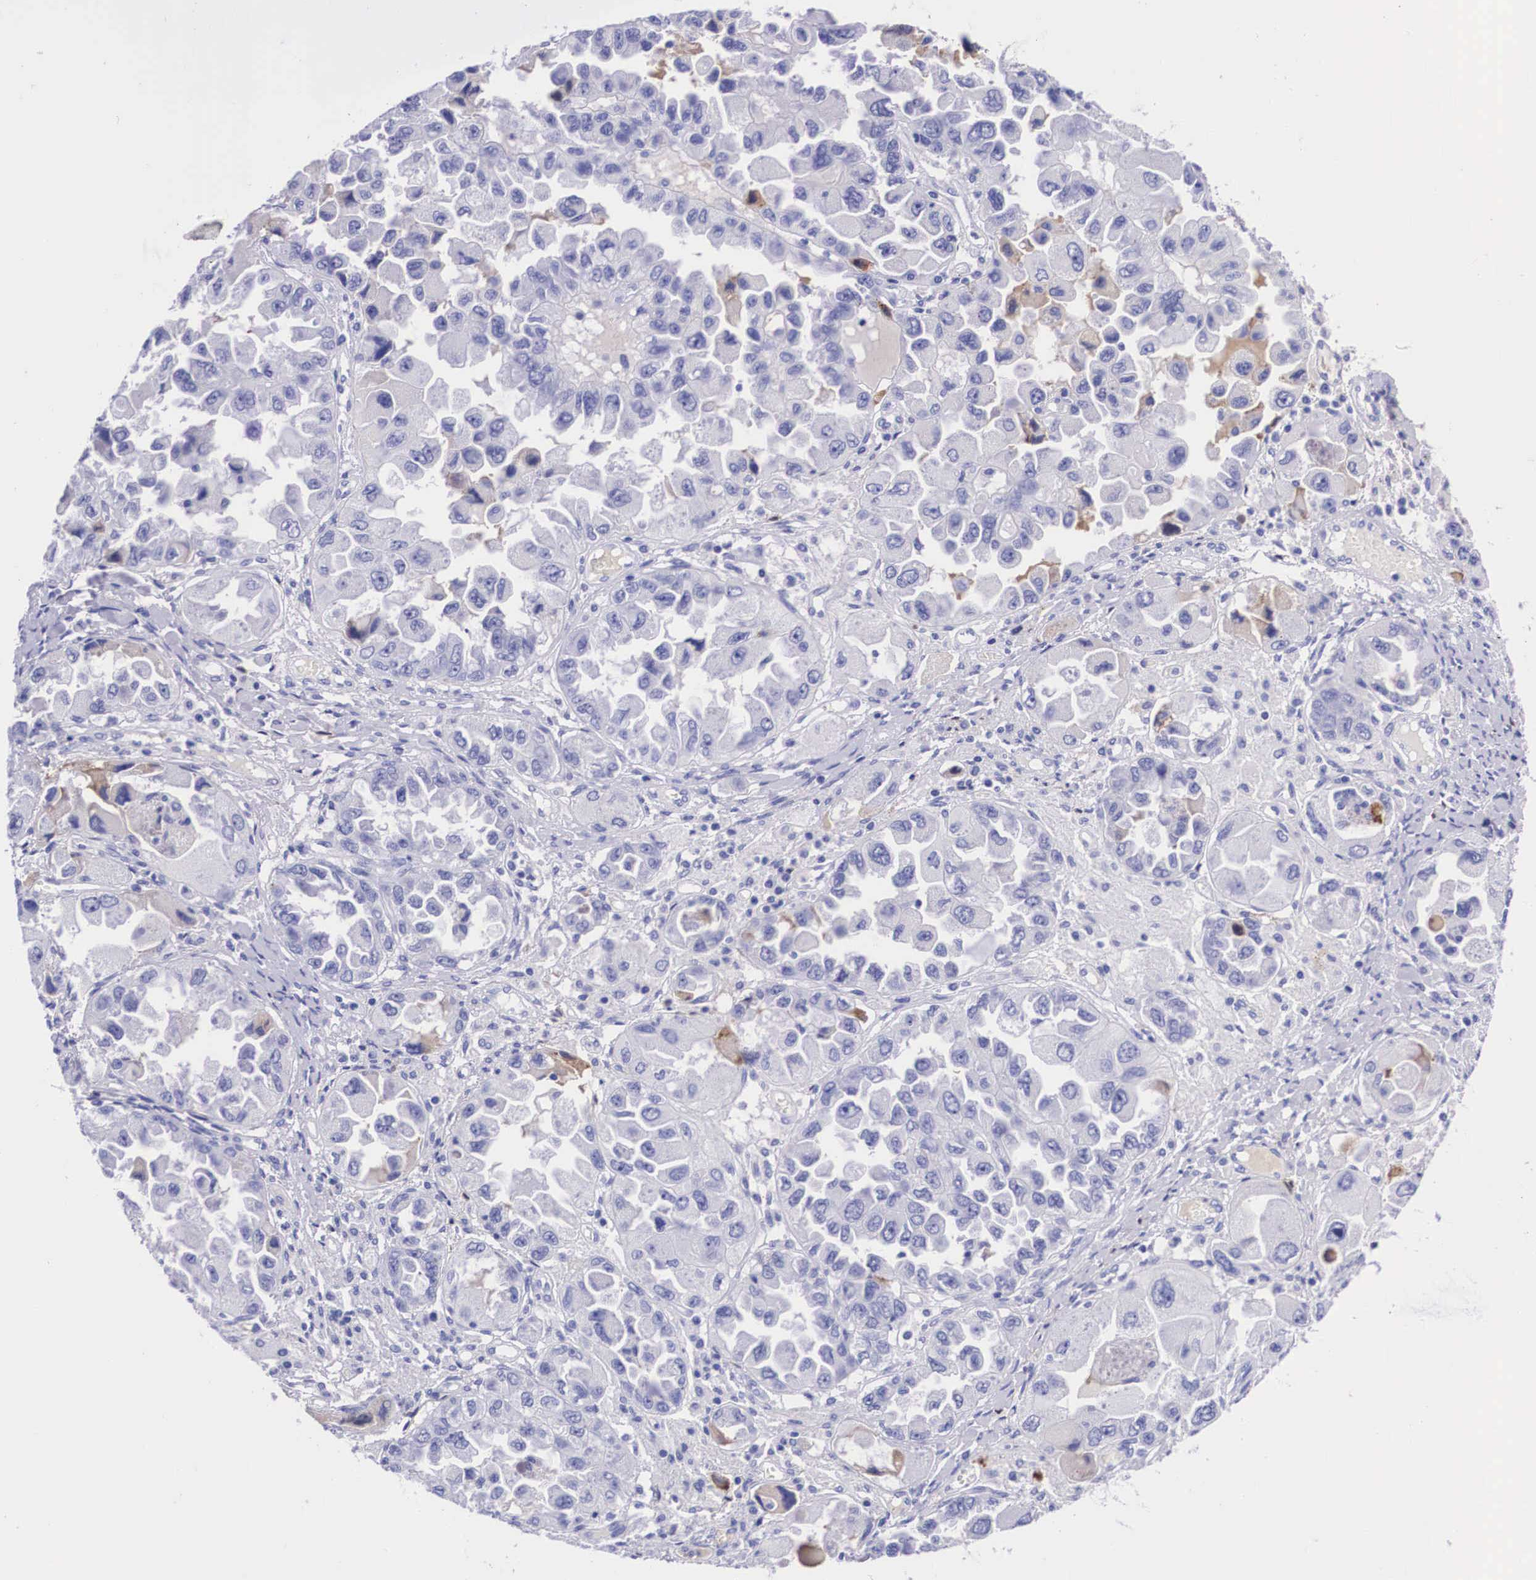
{"staining": {"intensity": "weak", "quantity": "25%-75%", "location": "cytoplasmic/membranous"}, "tissue": "ovarian cancer", "cell_type": "Tumor cells", "image_type": "cancer", "snomed": [{"axis": "morphology", "description": "Cystadenocarcinoma, serous, NOS"}, {"axis": "topography", "description": "Ovary"}], "caption": "A photomicrograph of ovarian cancer stained for a protein demonstrates weak cytoplasmic/membranous brown staining in tumor cells.", "gene": "PLG", "patient": {"sex": "female", "age": 84}}